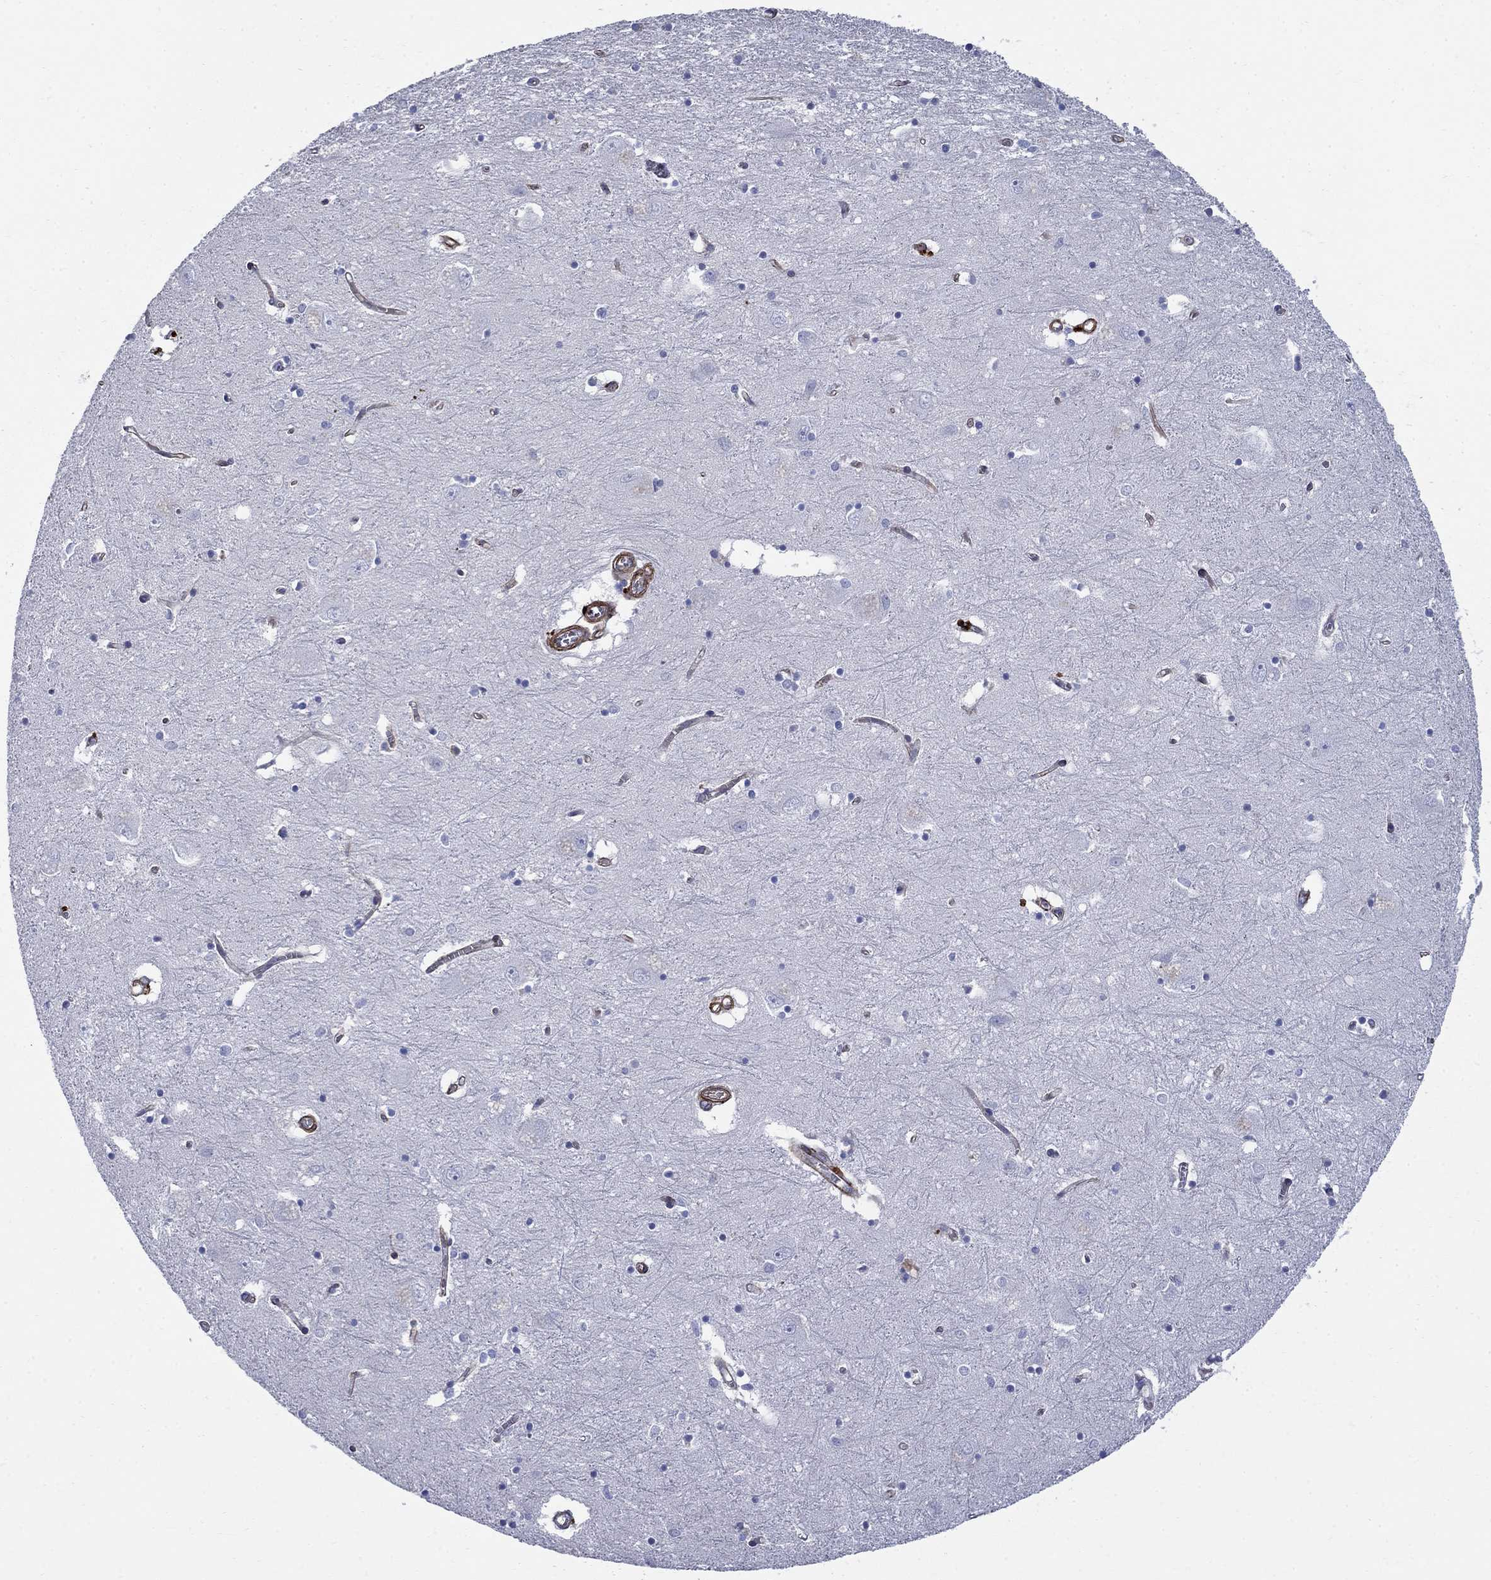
{"staining": {"intensity": "negative", "quantity": "none", "location": "none"}, "tissue": "caudate", "cell_type": "Glial cells", "image_type": "normal", "snomed": [{"axis": "morphology", "description": "Normal tissue, NOS"}, {"axis": "topography", "description": "Lateral ventricle wall"}], "caption": "An immunohistochemistry image of normal caudate is shown. There is no staining in glial cells of caudate. Brightfield microscopy of IHC stained with DAB (brown) and hematoxylin (blue), captured at high magnification.", "gene": "VTN", "patient": {"sex": "male", "age": 54}}